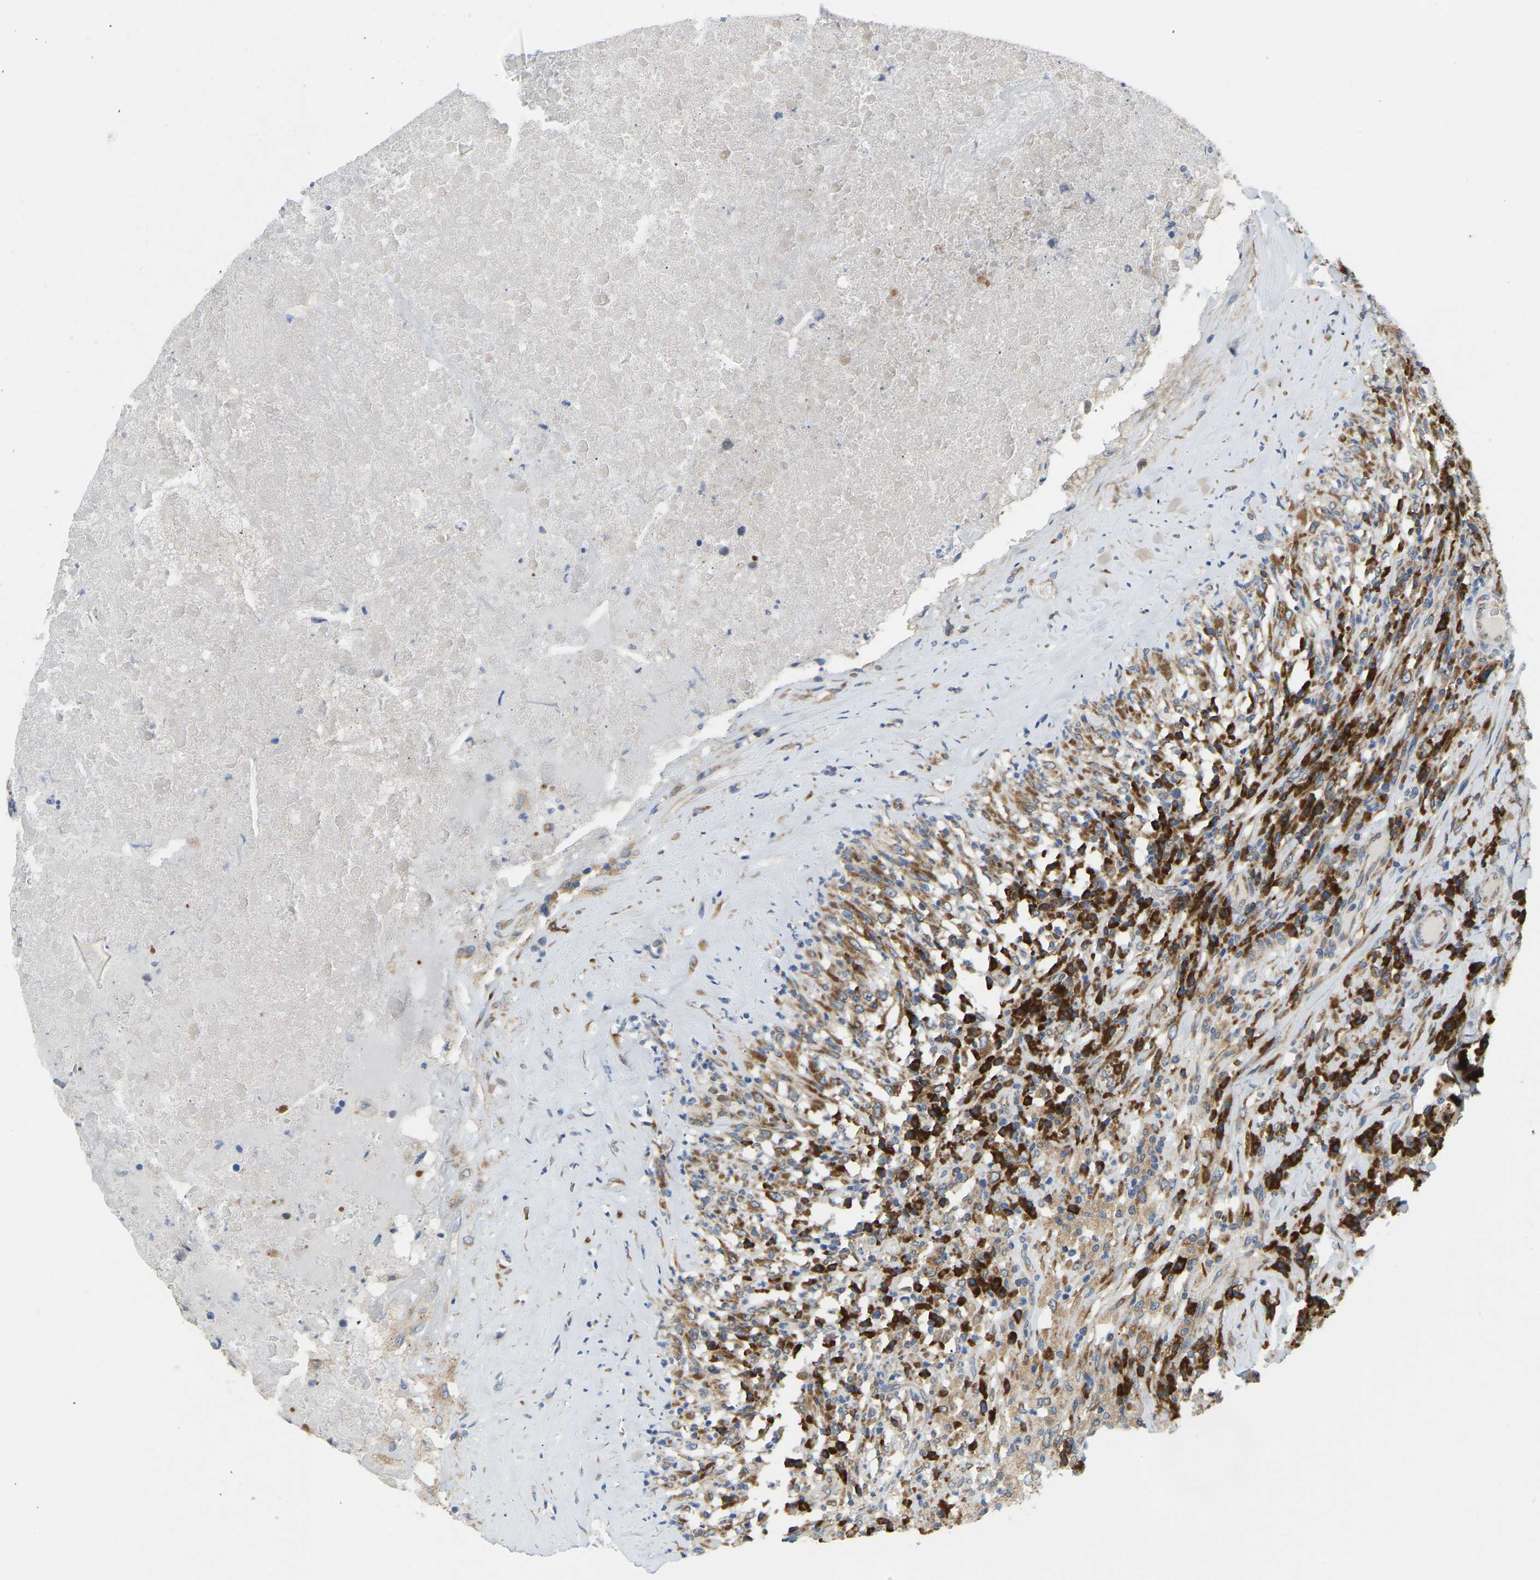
{"staining": {"intensity": "moderate", "quantity": ">75%", "location": "cytoplasmic/membranous"}, "tissue": "testis cancer", "cell_type": "Tumor cells", "image_type": "cancer", "snomed": [{"axis": "morphology", "description": "Necrosis, NOS"}, {"axis": "morphology", "description": "Carcinoma, Embryonal, NOS"}, {"axis": "topography", "description": "Testis"}], "caption": "Tumor cells show medium levels of moderate cytoplasmic/membranous positivity in approximately >75% of cells in testis cancer (embryonal carcinoma).", "gene": "SND1", "patient": {"sex": "male", "age": 19}}